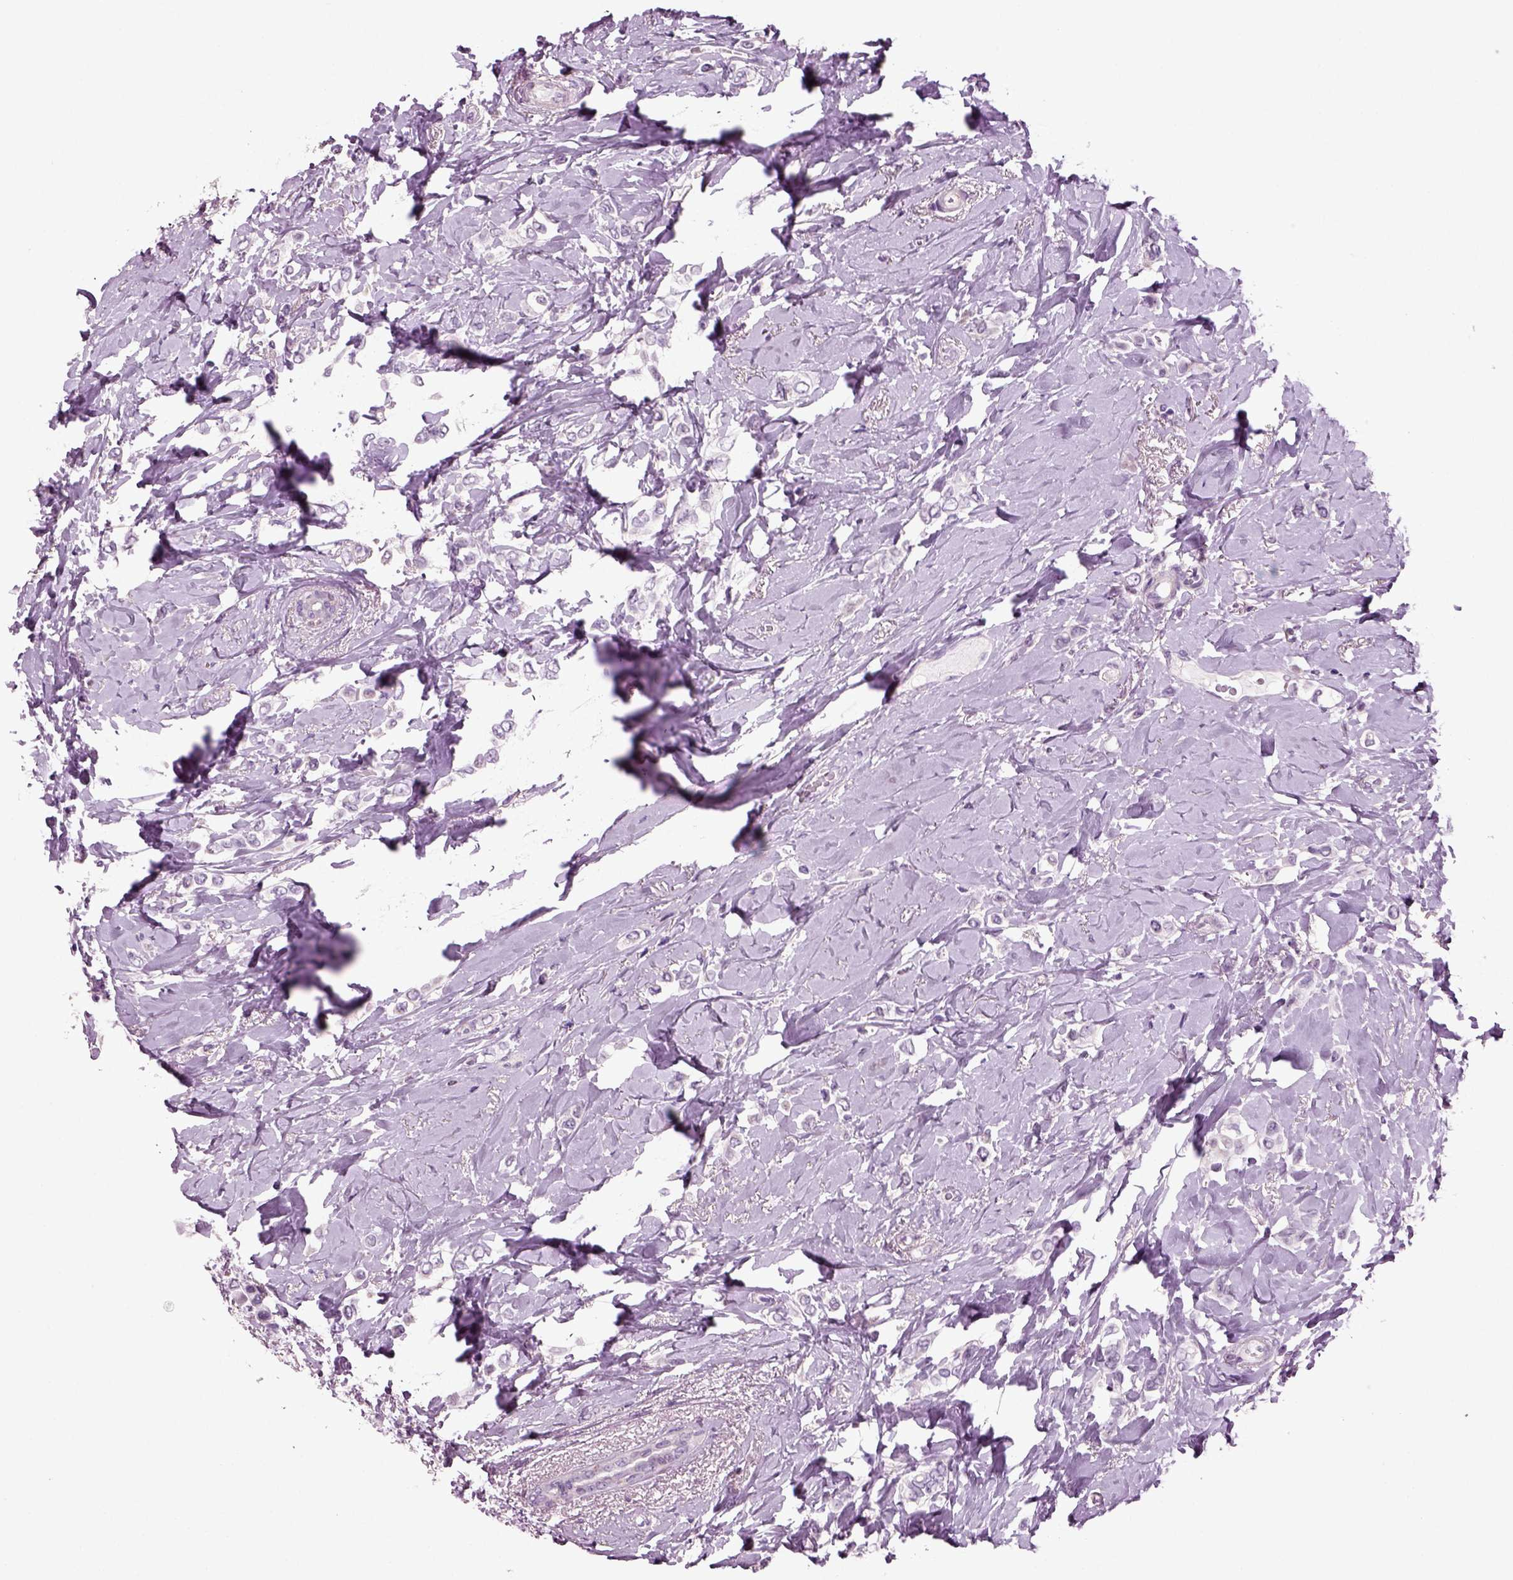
{"staining": {"intensity": "negative", "quantity": "none", "location": "none"}, "tissue": "breast cancer", "cell_type": "Tumor cells", "image_type": "cancer", "snomed": [{"axis": "morphology", "description": "Lobular carcinoma"}, {"axis": "topography", "description": "Breast"}], "caption": "High power microscopy histopathology image of an IHC micrograph of breast lobular carcinoma, revealing no significant expression in tumor cells.", "gene": "ARID3A", "patient": {"sex": "female", "age": 66}}